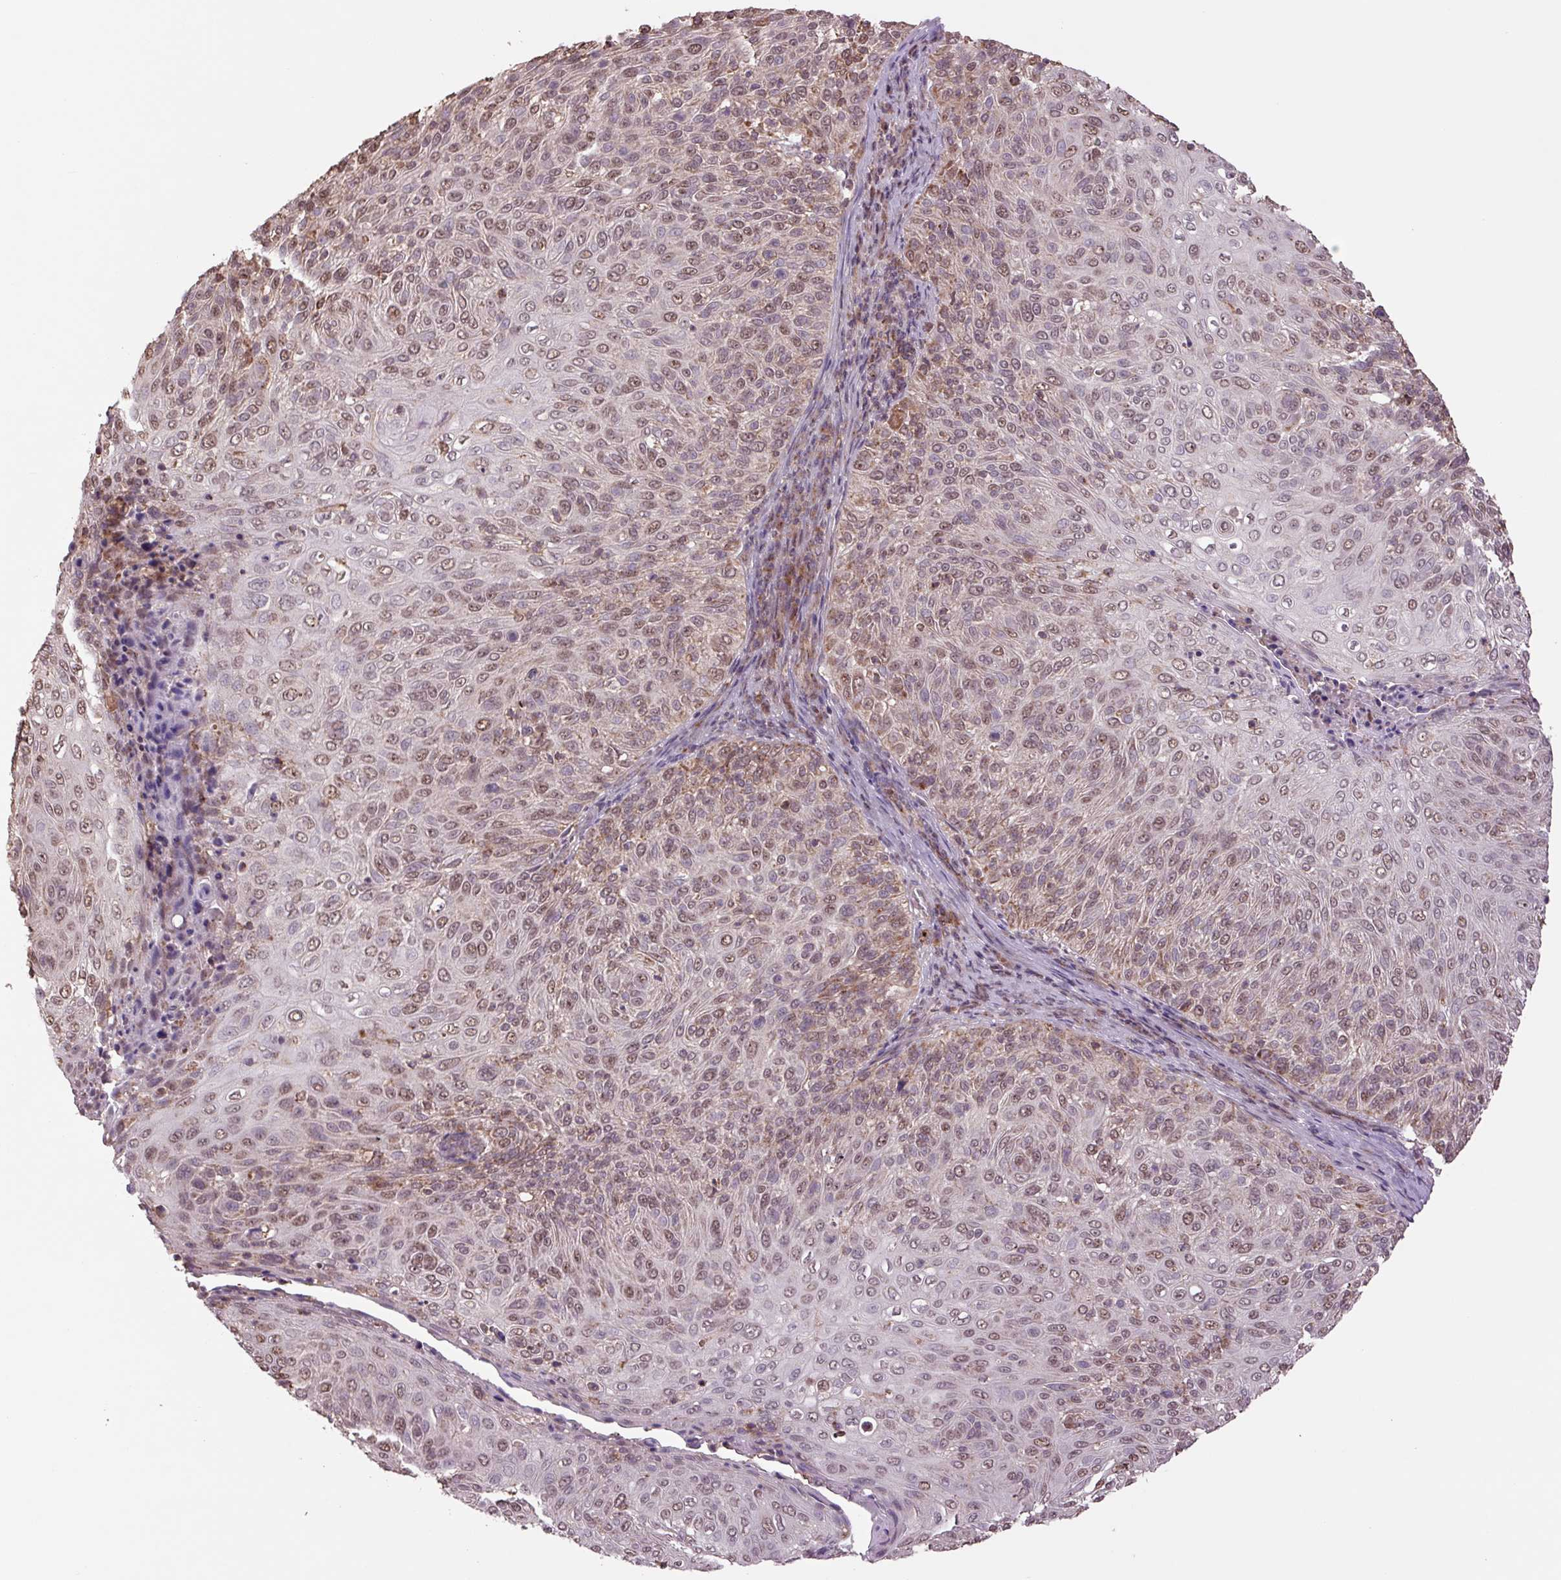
{"staining": {"intensity": "moderate", "quantity": ">75%", "location": "nuclear"}, "tissue": "cervical cancer", "cell_type": "Tumor cells", "image_type": "cancer", "snomed": [{"axis": "morphology", "description": "Squamous cell carcinoma, NOS"}, {"axis": "topography", "description": "Cervix"}], "caption": "This is a photomicrograph of immunohistochemistry (IHC) staining of cervical squamous cell carcinoma, which shows moderate expression in the nuclear of tumor cells.", "gene": "TMEM160", "patient": {"sex": "female", "age": 31}}